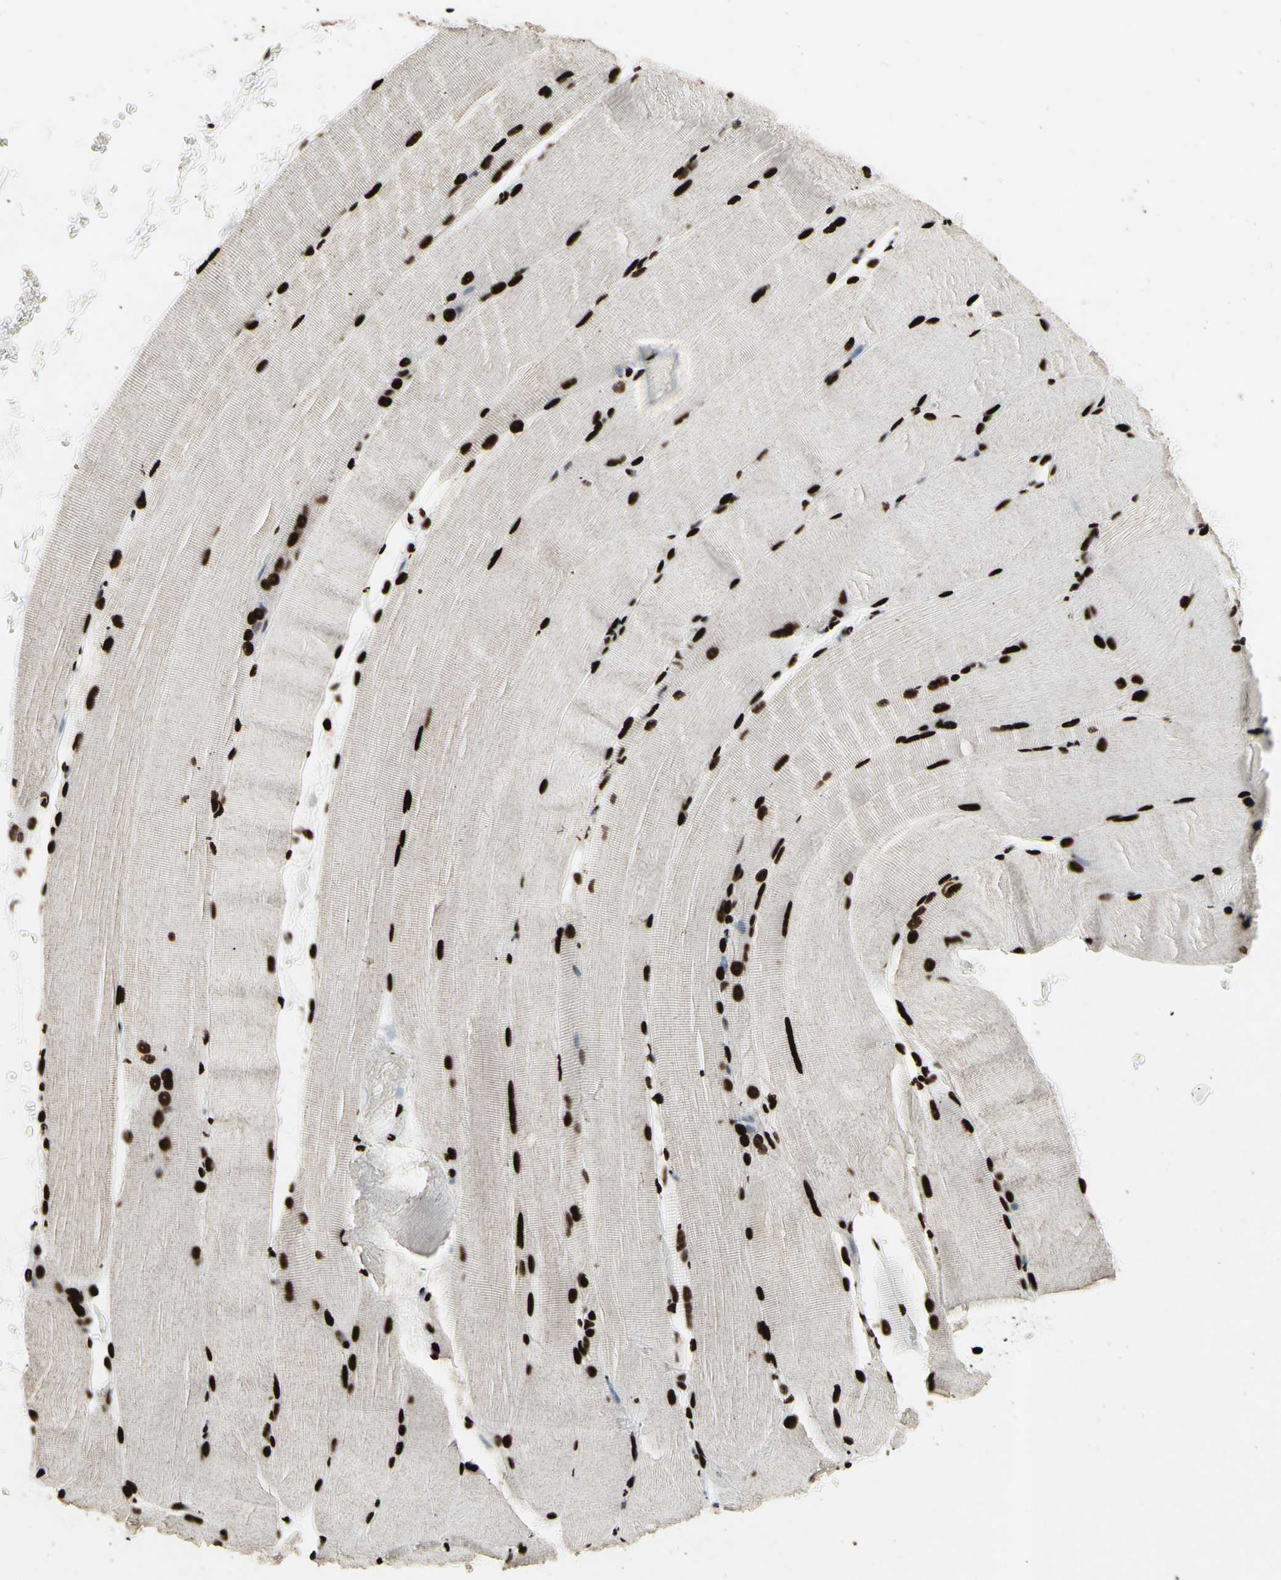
{"staining": {"intensity": "strong", "quantity": ">75%", "location": "nuclear"}, "tissue": "skeletal muscle", "cell_type": "Myocytes", "image_type": "normal", "snomed": [{"axis": "morphology", "description": "Normal tissue, NOS"}, {"axis": "topography", "description": "Skeletal muscle"}, {"axis": "topography", "description": "Parathyroid gland"}], "caption": "Skeletal muscle stained for a protein reveals strong nuclear positivity in myocytes.", "gene": "U2AF2", "patient": {"sex": "female", "age": 37}}